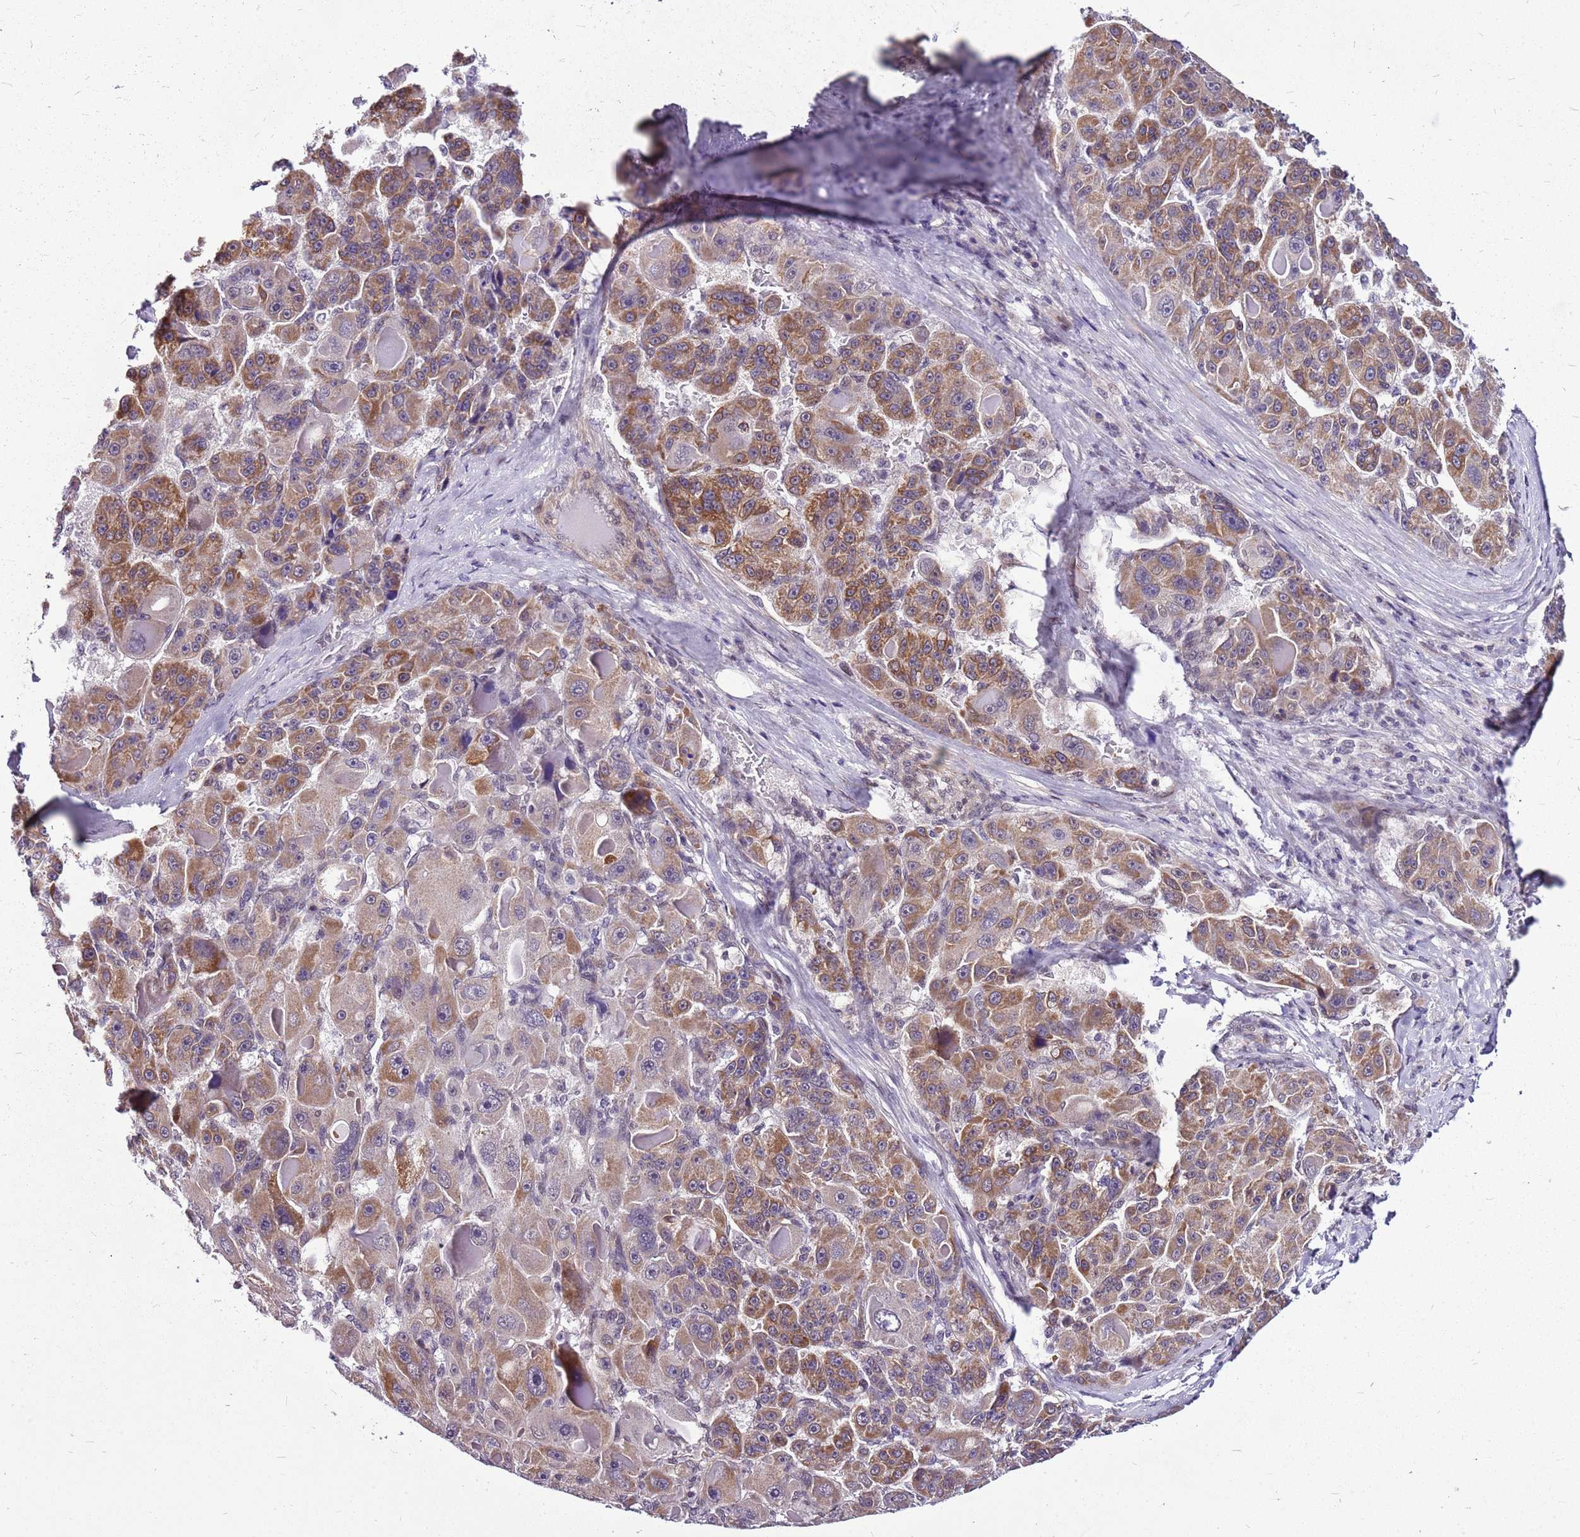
{"staining": {"intensity": "moderate", "quantity": ">75%", "location": "cytoplasmic/membranous"}, "tissue": "liver cancer", "cell_type": "Tumor cells", "image_type": "cancer", "snomed": [{"axis": "morphology", "description": "Carcinoma, Hepatocellular, NOS"}, {"axis": "topography", "description": "Liver"}], "caption": "Tumor cells reveal medium levels of moderate cytoplasmic/membranous positivity in approximately >75% of cells in liver cancer (hepatocellular carcinoma). Nuclei are stained in blue.", "gene": "CCDC166", "patient": {"sex": "male", "age": 76}}